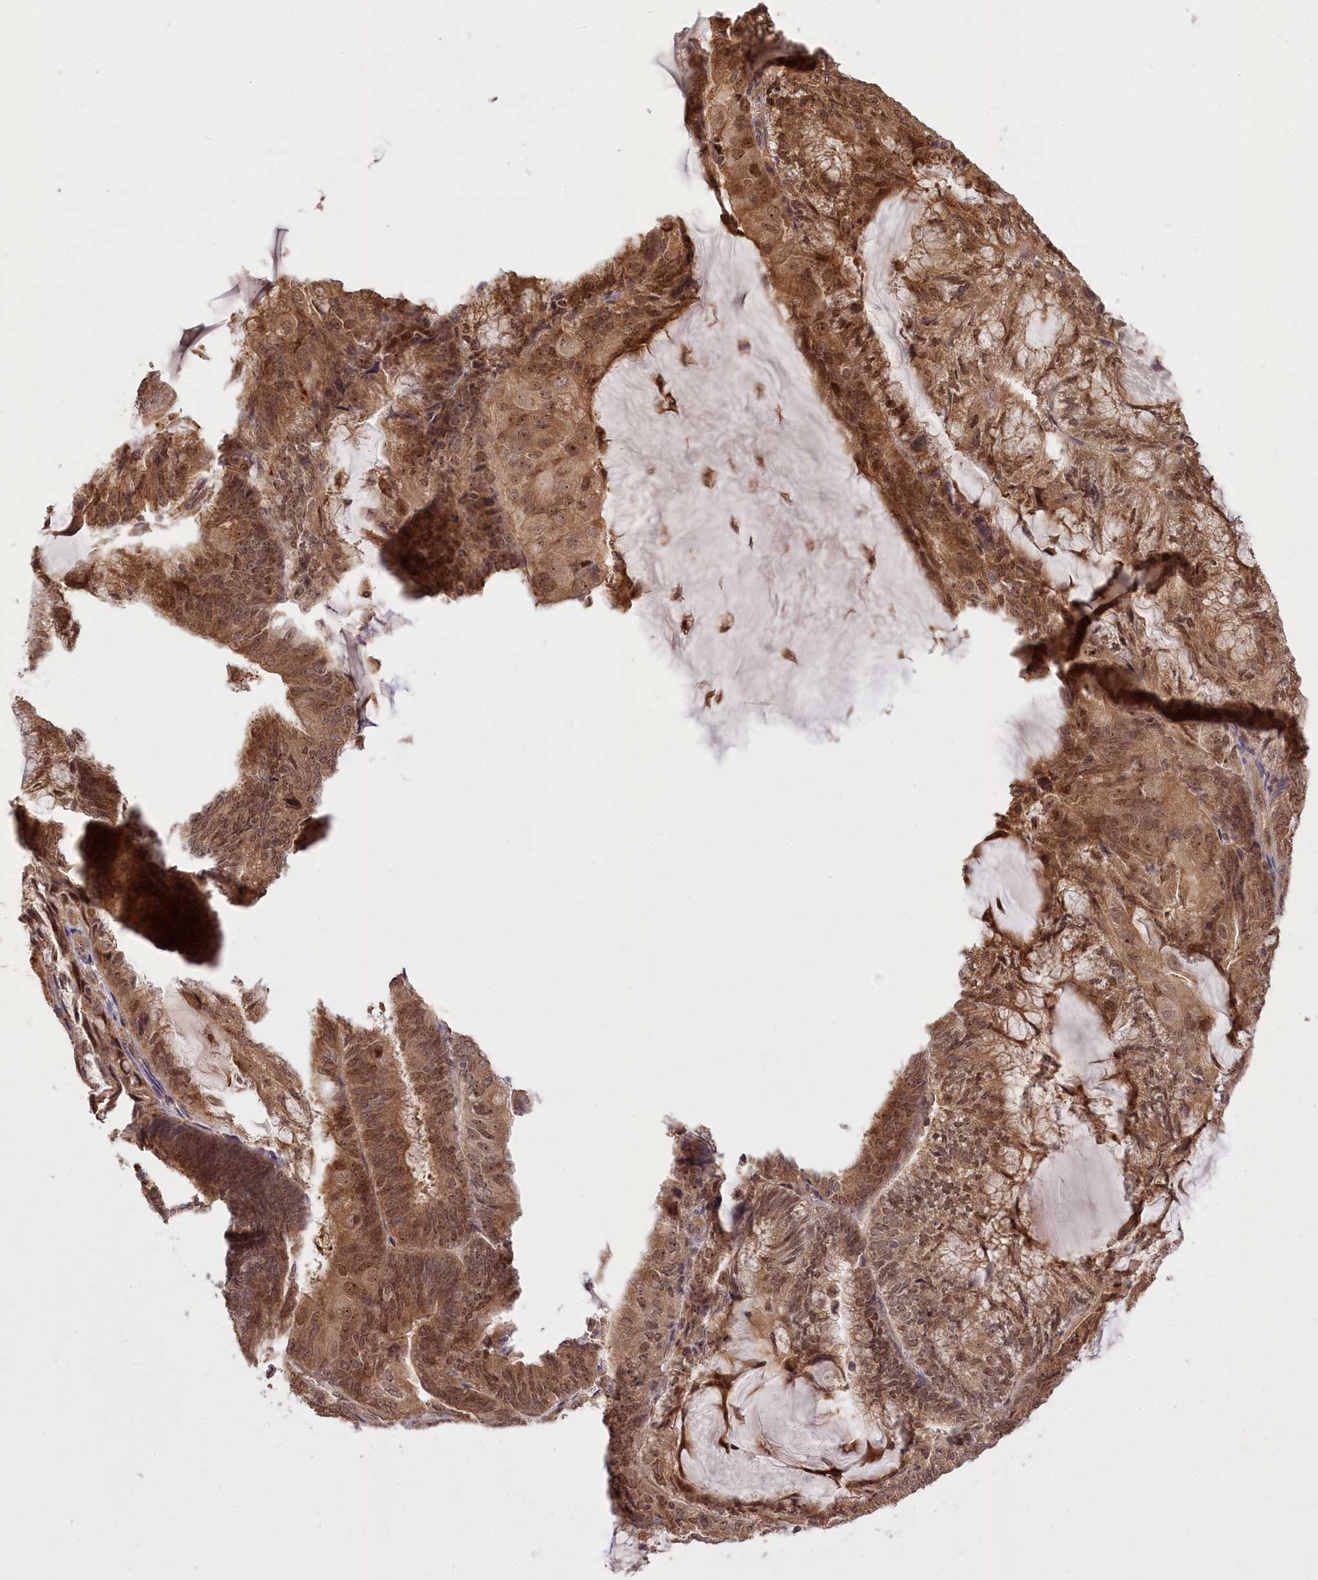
{"staining": {"intensity": "moderate", "quantity": ">75%", "location": "cytoplasmic/membranous,nuclear"}, "tissue": "endometrial cancer", "cell_type": "Tumor cells", "image_type": "cancer", "snomed": [{"axis": "morphology", "description": "Adenocarcinoma, NOS"}, {"axis": "topography", "description": "Endometrium"}], "caption": "Brown immunohistochemical staining in endometrial cancer reveals moderate cytoplasmic/membranous and nuclear positivity in about >75% of tumor cells.", "gene": "SERGEF", "patient": {"sex": "female", "age": 81}}